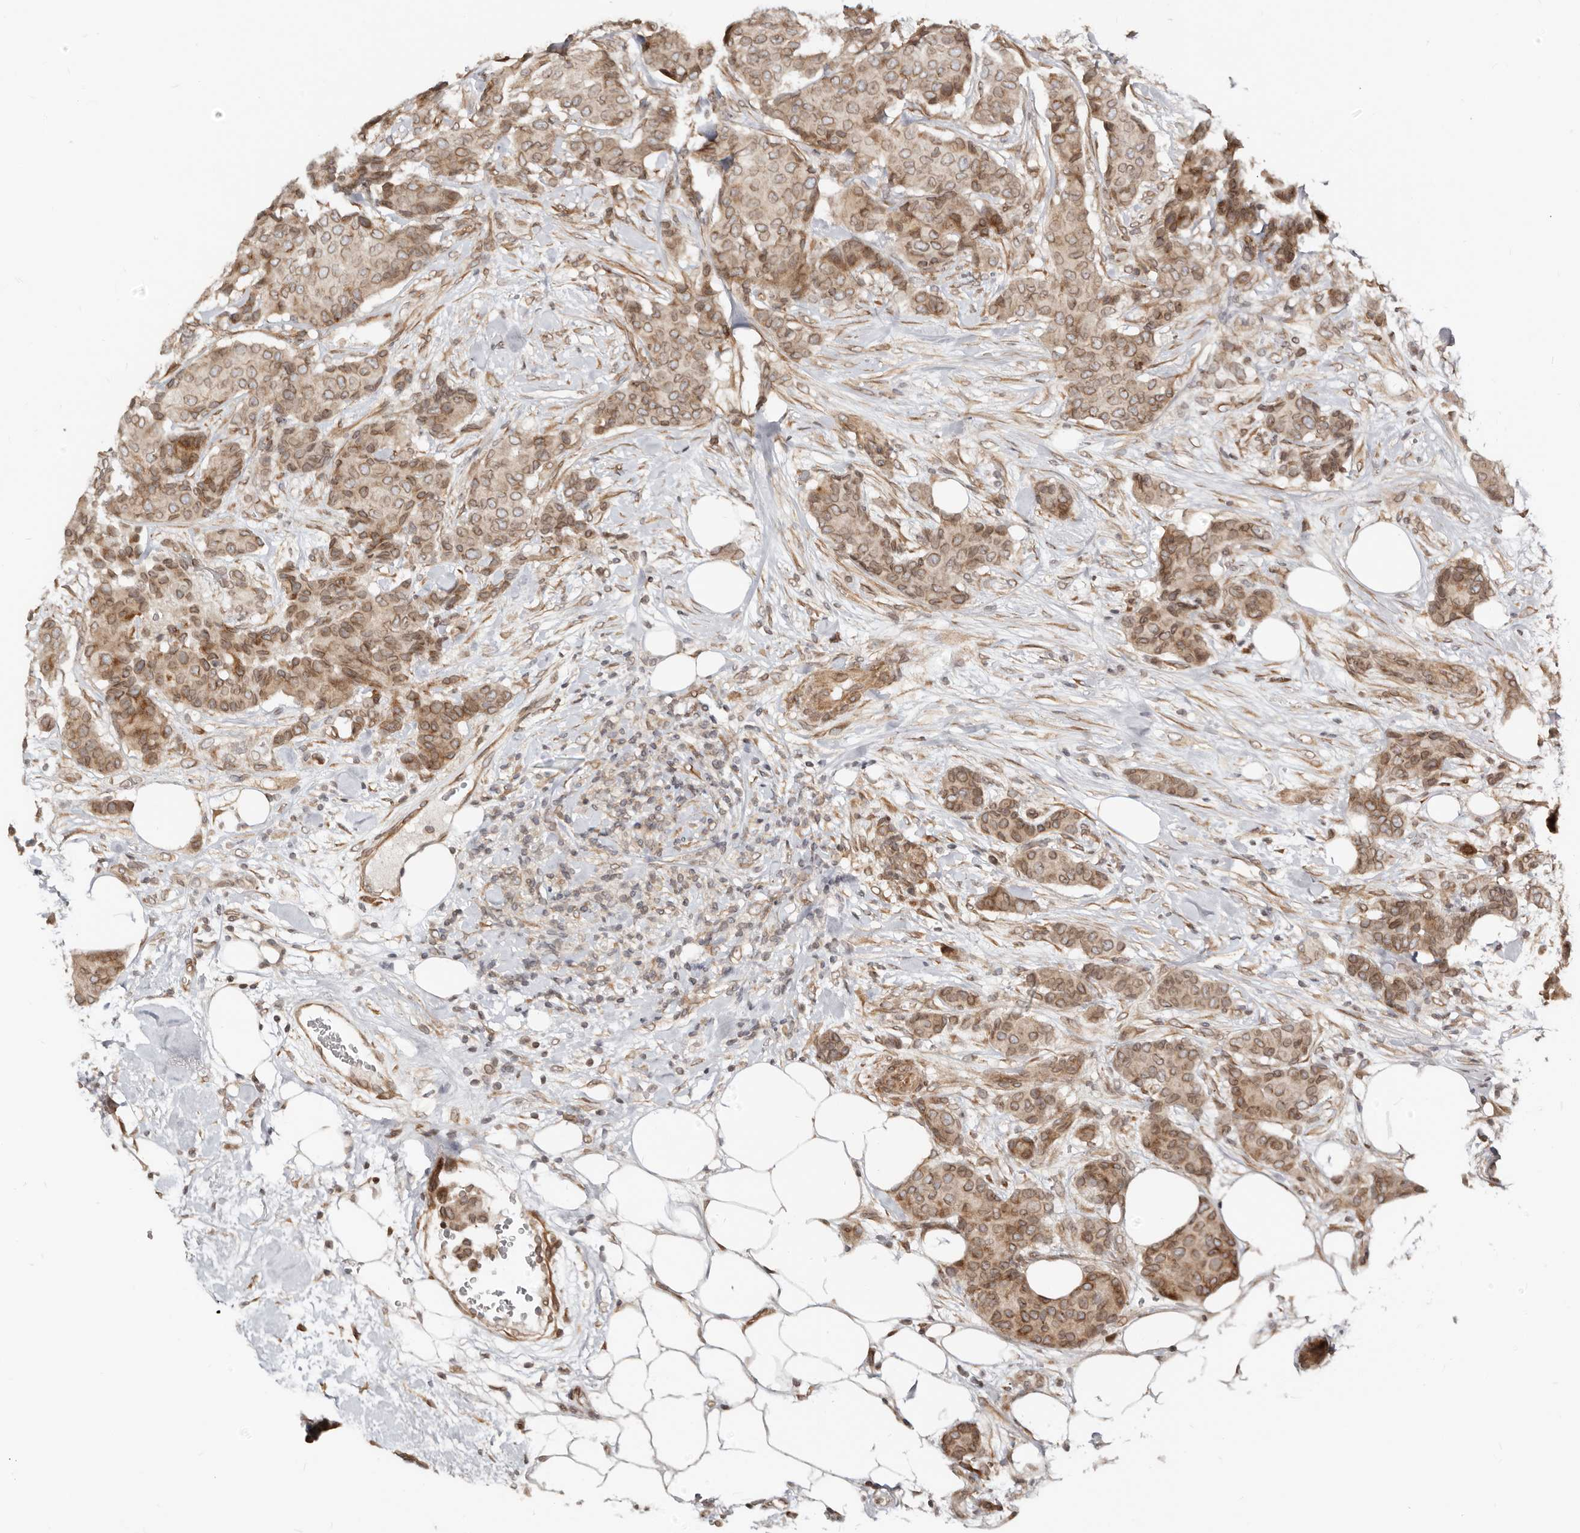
{"staining": {"intensity": "moderate", "quantity": ">75%", "location": "cytoplasmic/membranous,nuclear"}, "tissue": "breast cancer", "cell_type": "Tumor cells", "image_type": "cancer", "snomed": [{"axis": "morphology", "description": "Duct carcinoma"}, {"axis": "topography", "description": "Breast"}], "caption": "Human intraductal carcinoma (breast) stained for a protein (brown) displays moderate cytoplasmic/membranous and nuclear positive expression in about >75% of tumor cells.", "gene": "NUP153", "patient": {"sex": "female", "age": 75}}